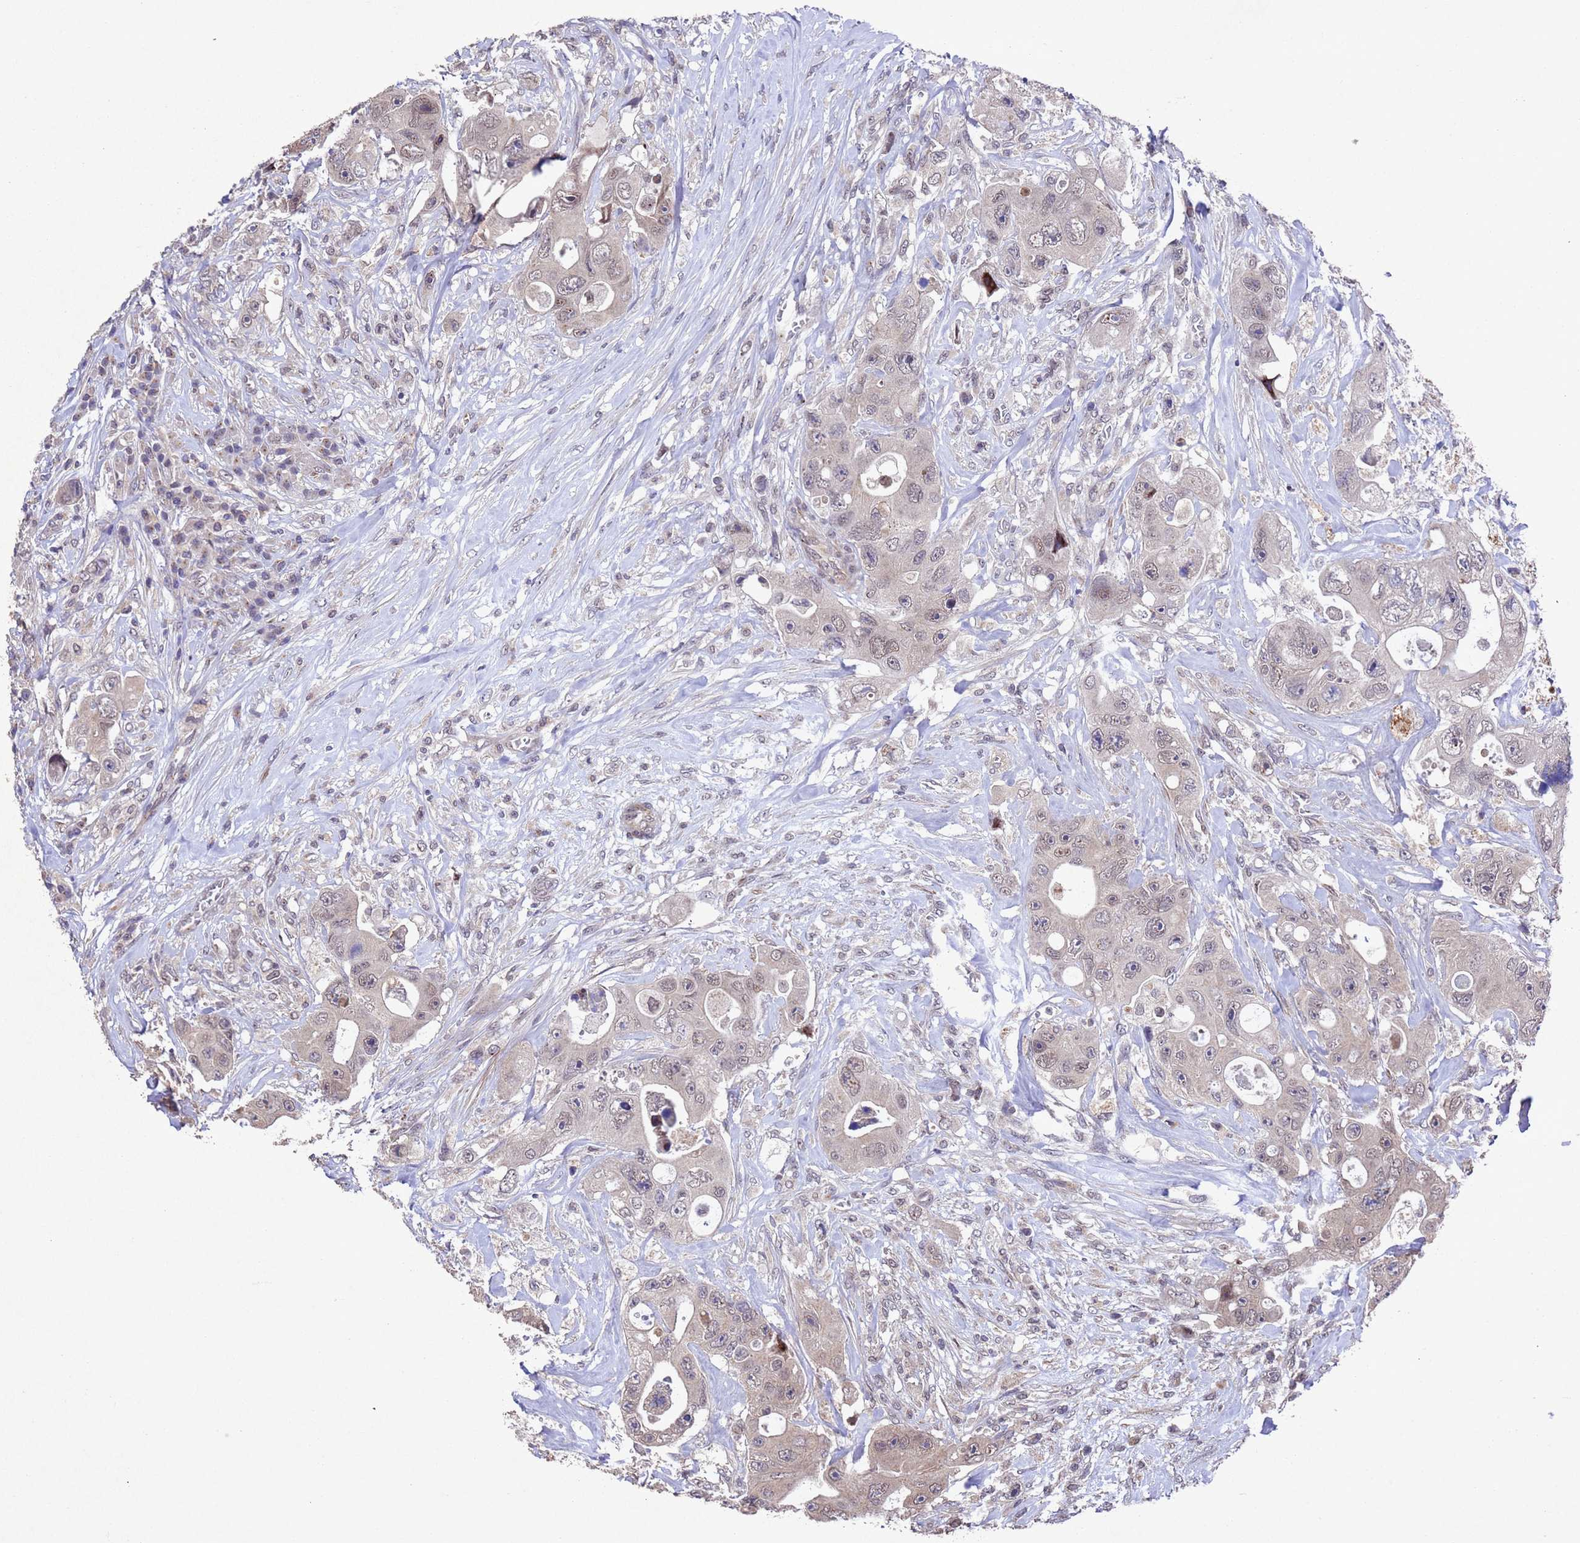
{"staining": {"intensity": "weak", "quantity": "25%-75%", "location": "nuclear"}, "tissue": "colorectal cancer", "cell_type": "Tumor cells", "image_type": "cancer", "snomed": [{"axis": "morphology", "description": "Adenocarcinoma, NOS"}, {"axis": "topography", "description": "Colon"}], "caption": "This is an image of immunohistochemistry staining of adenocarcinoma (colorectal), which shows weak positivity in the nuclear of tumor cells.", "gene": "TBK1", "patient": {"sex": "female", "age": 46}}